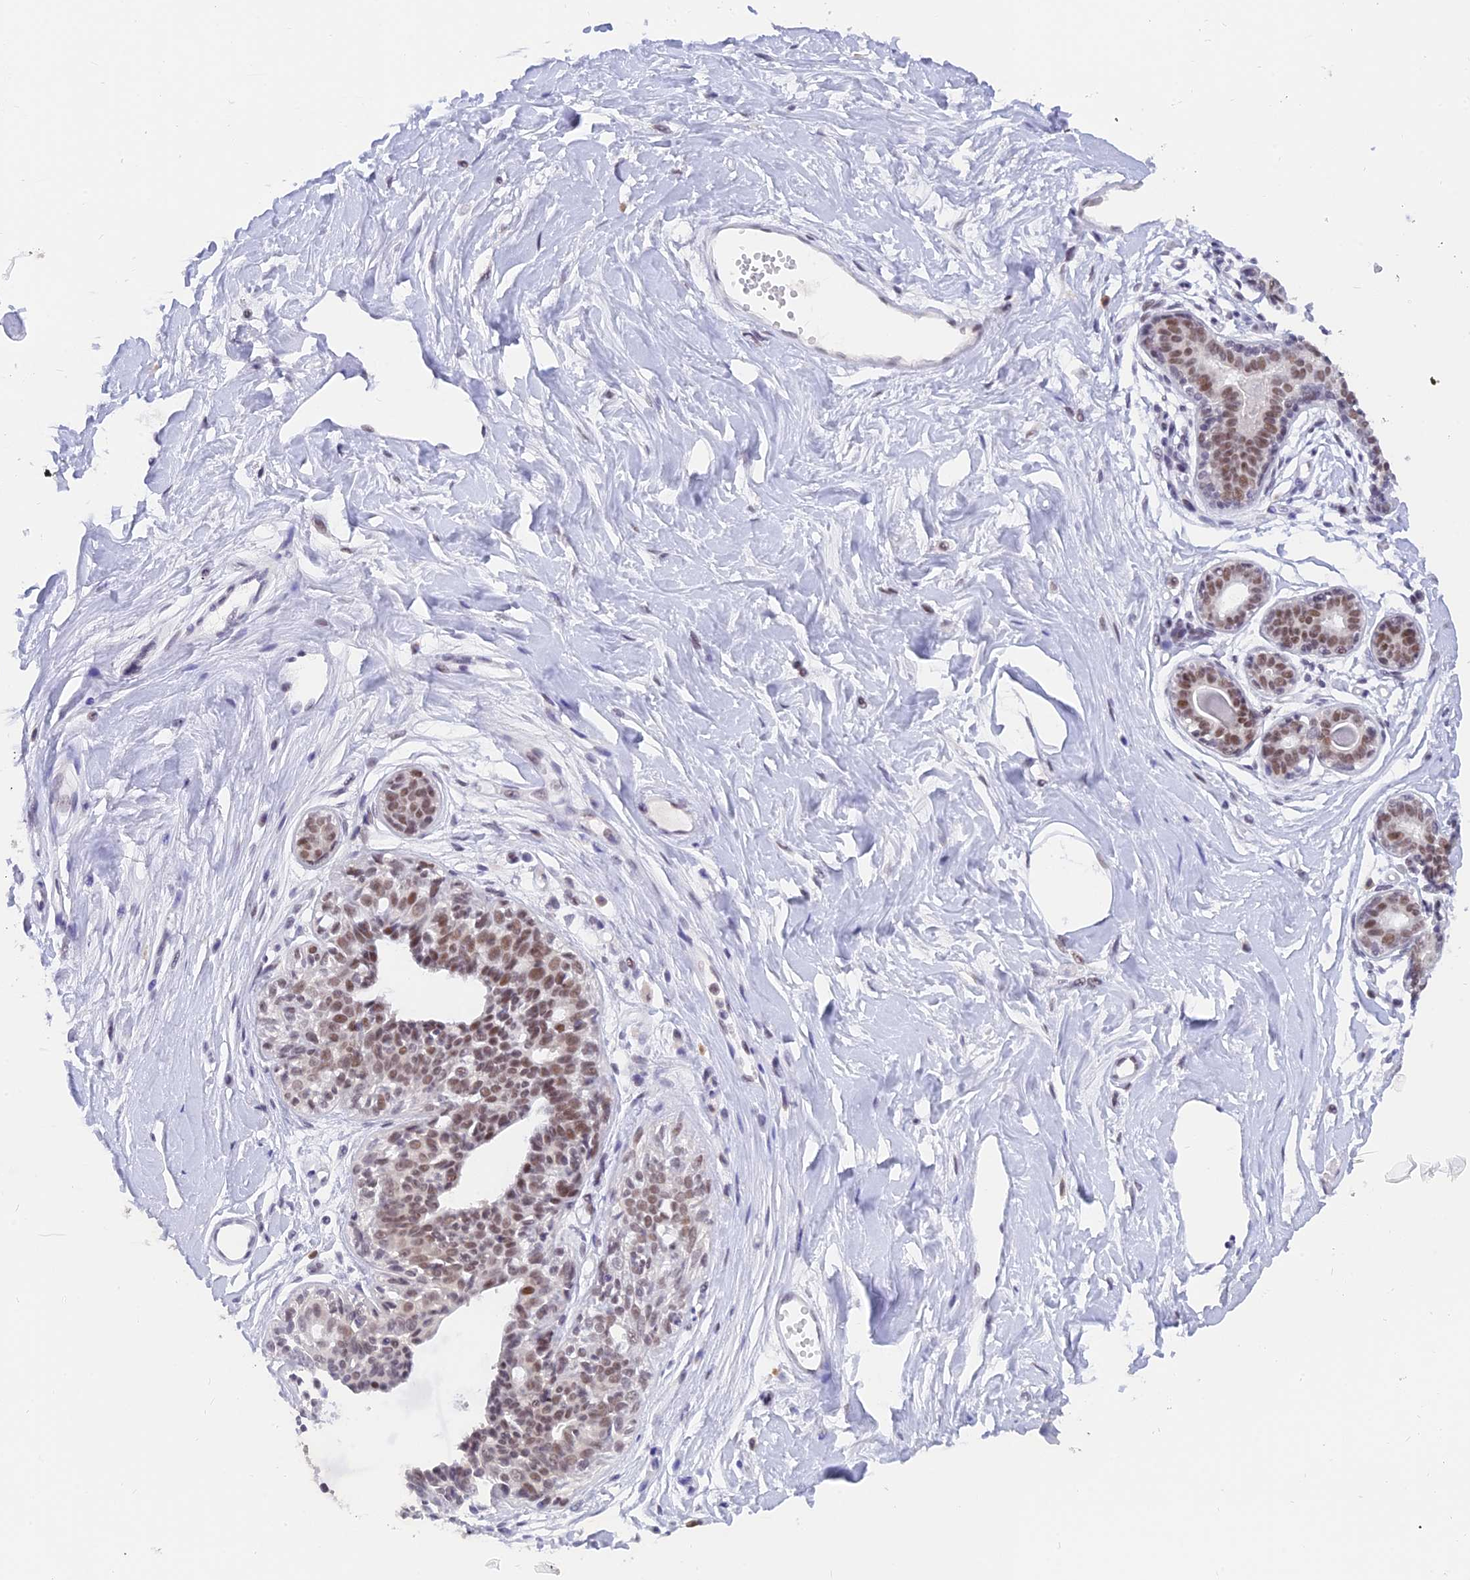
{"staining": {"intensity": "negative", "quantity": "none", "location": "none"}, "tissue": "breast", "cell_type": "Adipocytes", "image_type": "normal", "snomed": [{"axis": "morphology", "description": "Normal tissue, NOS"}, {"axis": "topography", "description": "Breast"}], "caption": "Immunohistochemistry photomicrograph of unremarkable breast stained for a protein (brown), which exhibits no positivity in adipocytes. Nuclei are stained in blue.", "gene": "DPY30", "patient": {"sex": "female", "age": 45}}